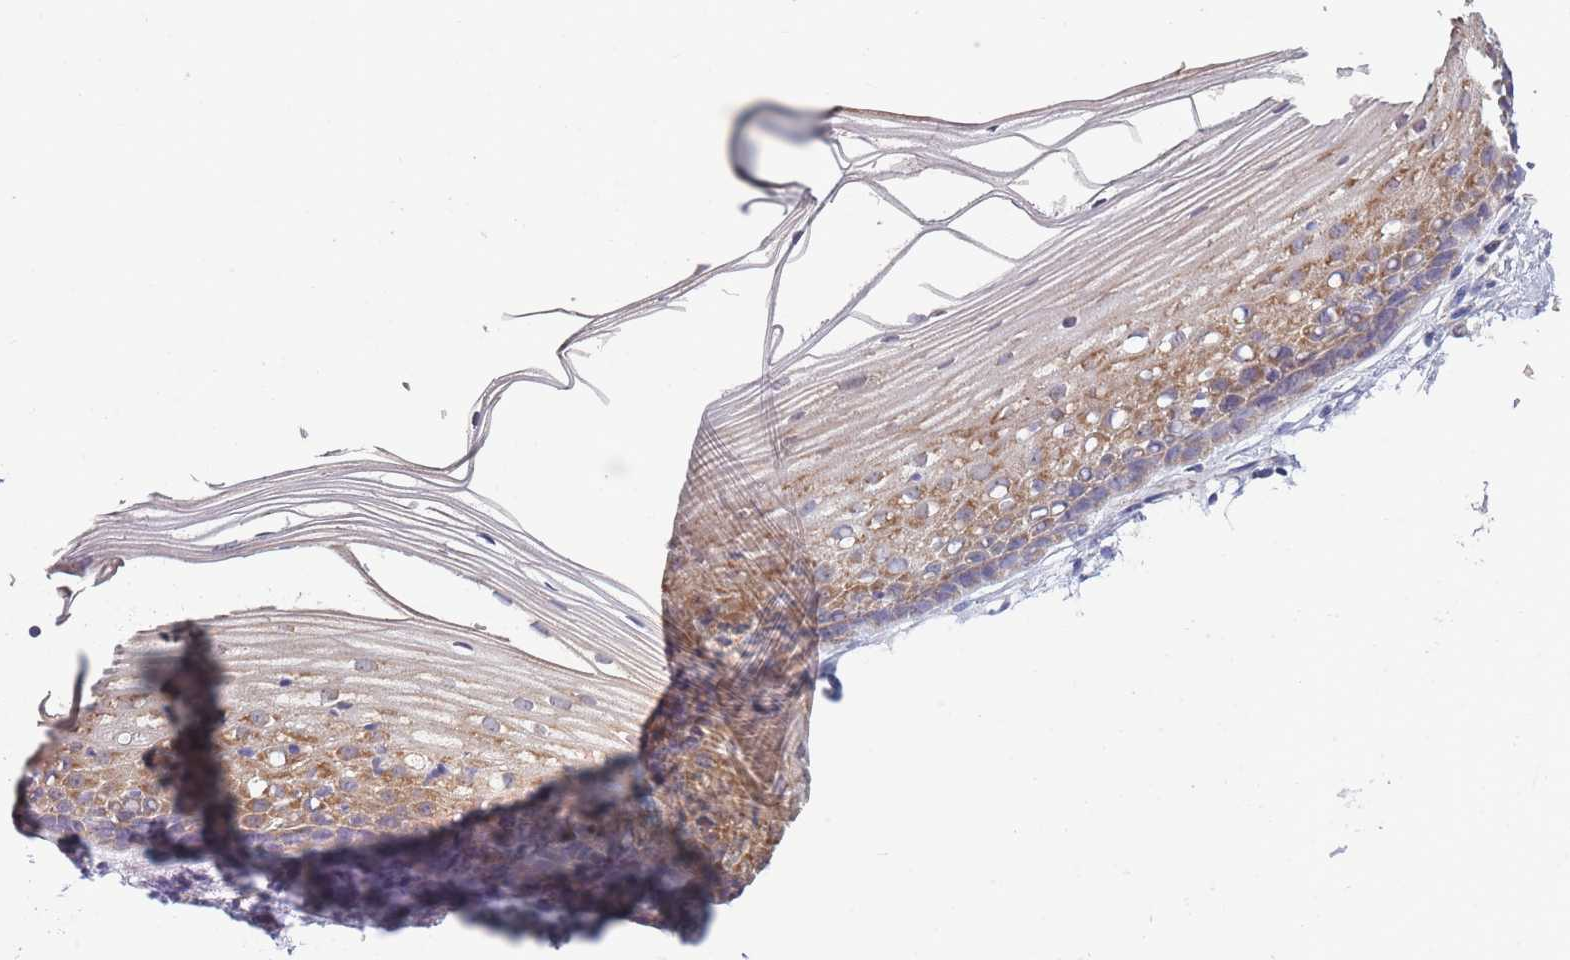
{"staining": {"intensity": "negative", "quantity": "none", "location": "none"}, "tissue": "cervix", "cell_type": "Glandular cells", "image_type": "normal", "snomed": [{"axis": "morphology", "description": "Normal tissue, NOS"}, {"axis": "topography", "description": "Cervix"}], "caption": "Human cervix stained for a protein using IHC displays no expression in glandular cells.", "gene": "NDUFAF6", "patient": {"sex": "female", "age": 40}}